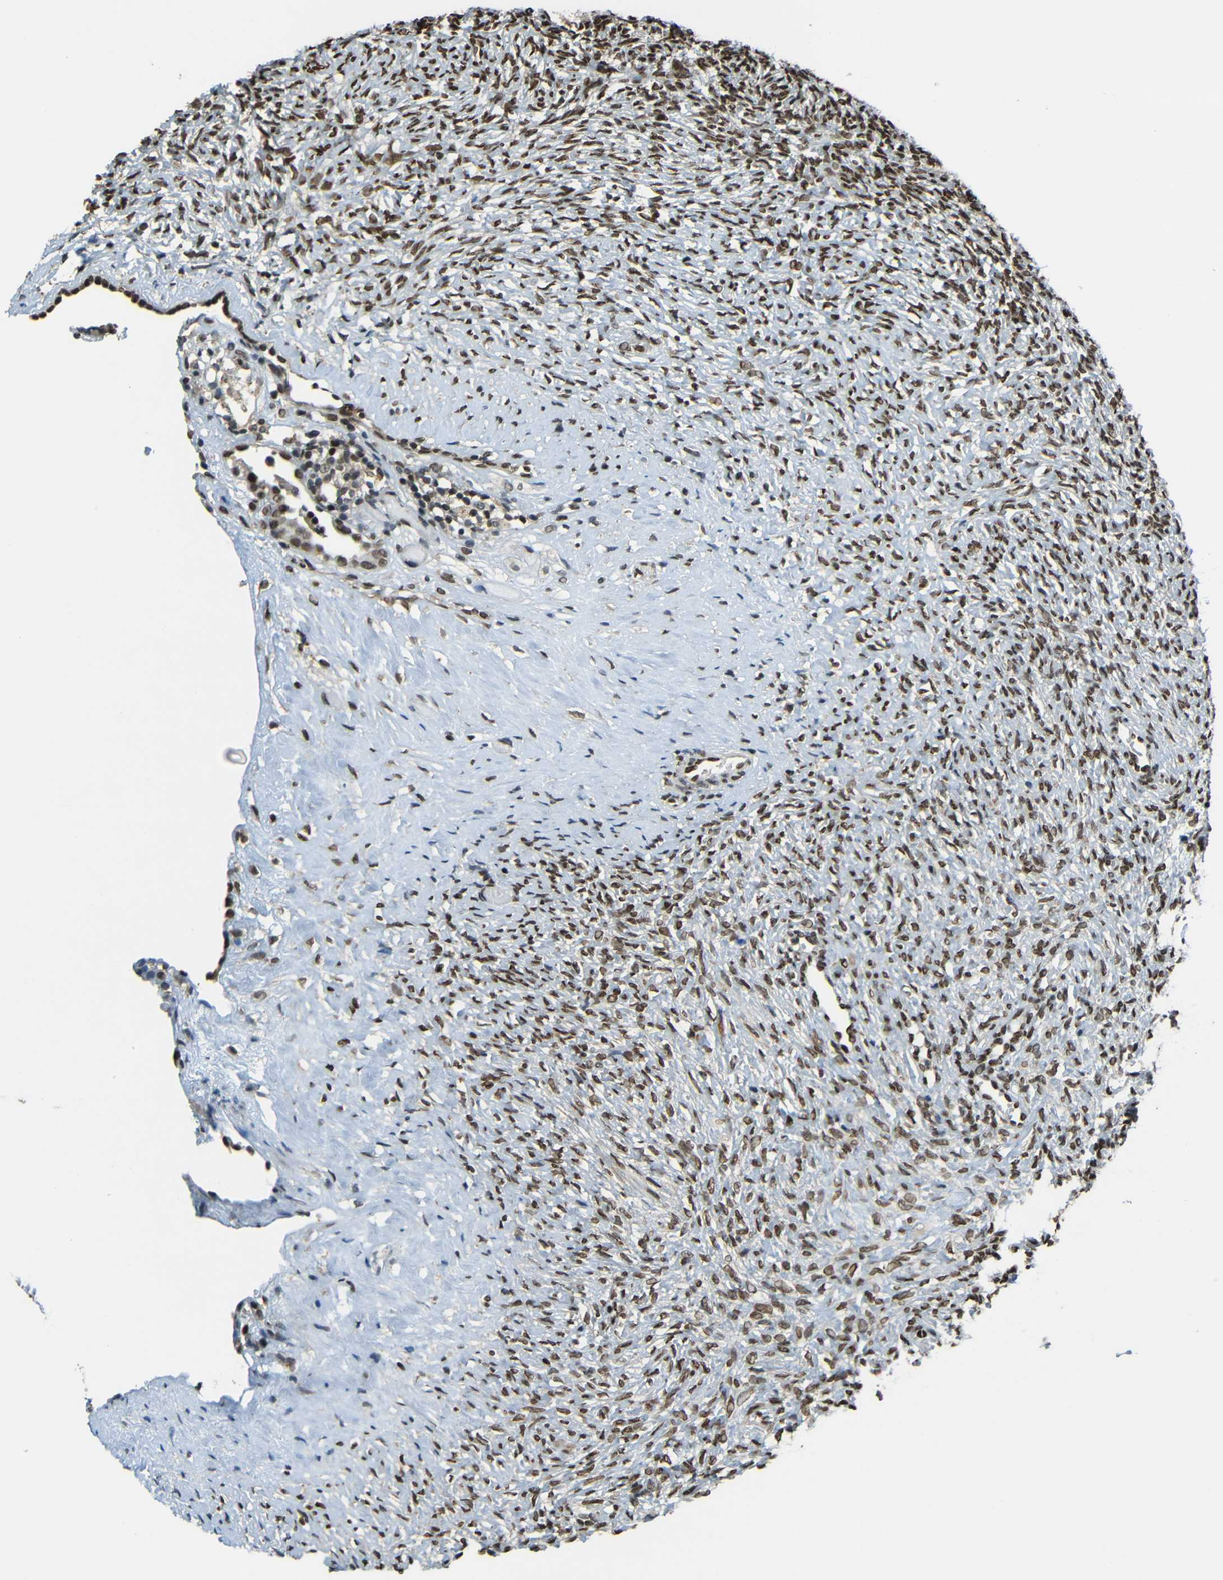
{"staining": {"intensity": "strong", "quantity": ">75%", "location": "nuclear"}, "tissue": "ovary", "cell_type": "Ovarian stroma cells", "image_type": "normal", "snomed": [{"axis": "morphology", "description": "Normal tissue, NOS"}, {"axis": "topography", "description": "Ovary"}], "caption": "Immunohistochemical staining of unremarkable human ovary exhibits >75% levels of strong nuclear protein positivity in about >75% of ovarian stroma cells. Using DAB (3,3'-diaminobenzidine) (brown) and hematoxylin (blue) stains, captured at high magnification using brightfield microscopy.", "gene": "PSIP1", "patient": {"sex": "female", "age": 35}}